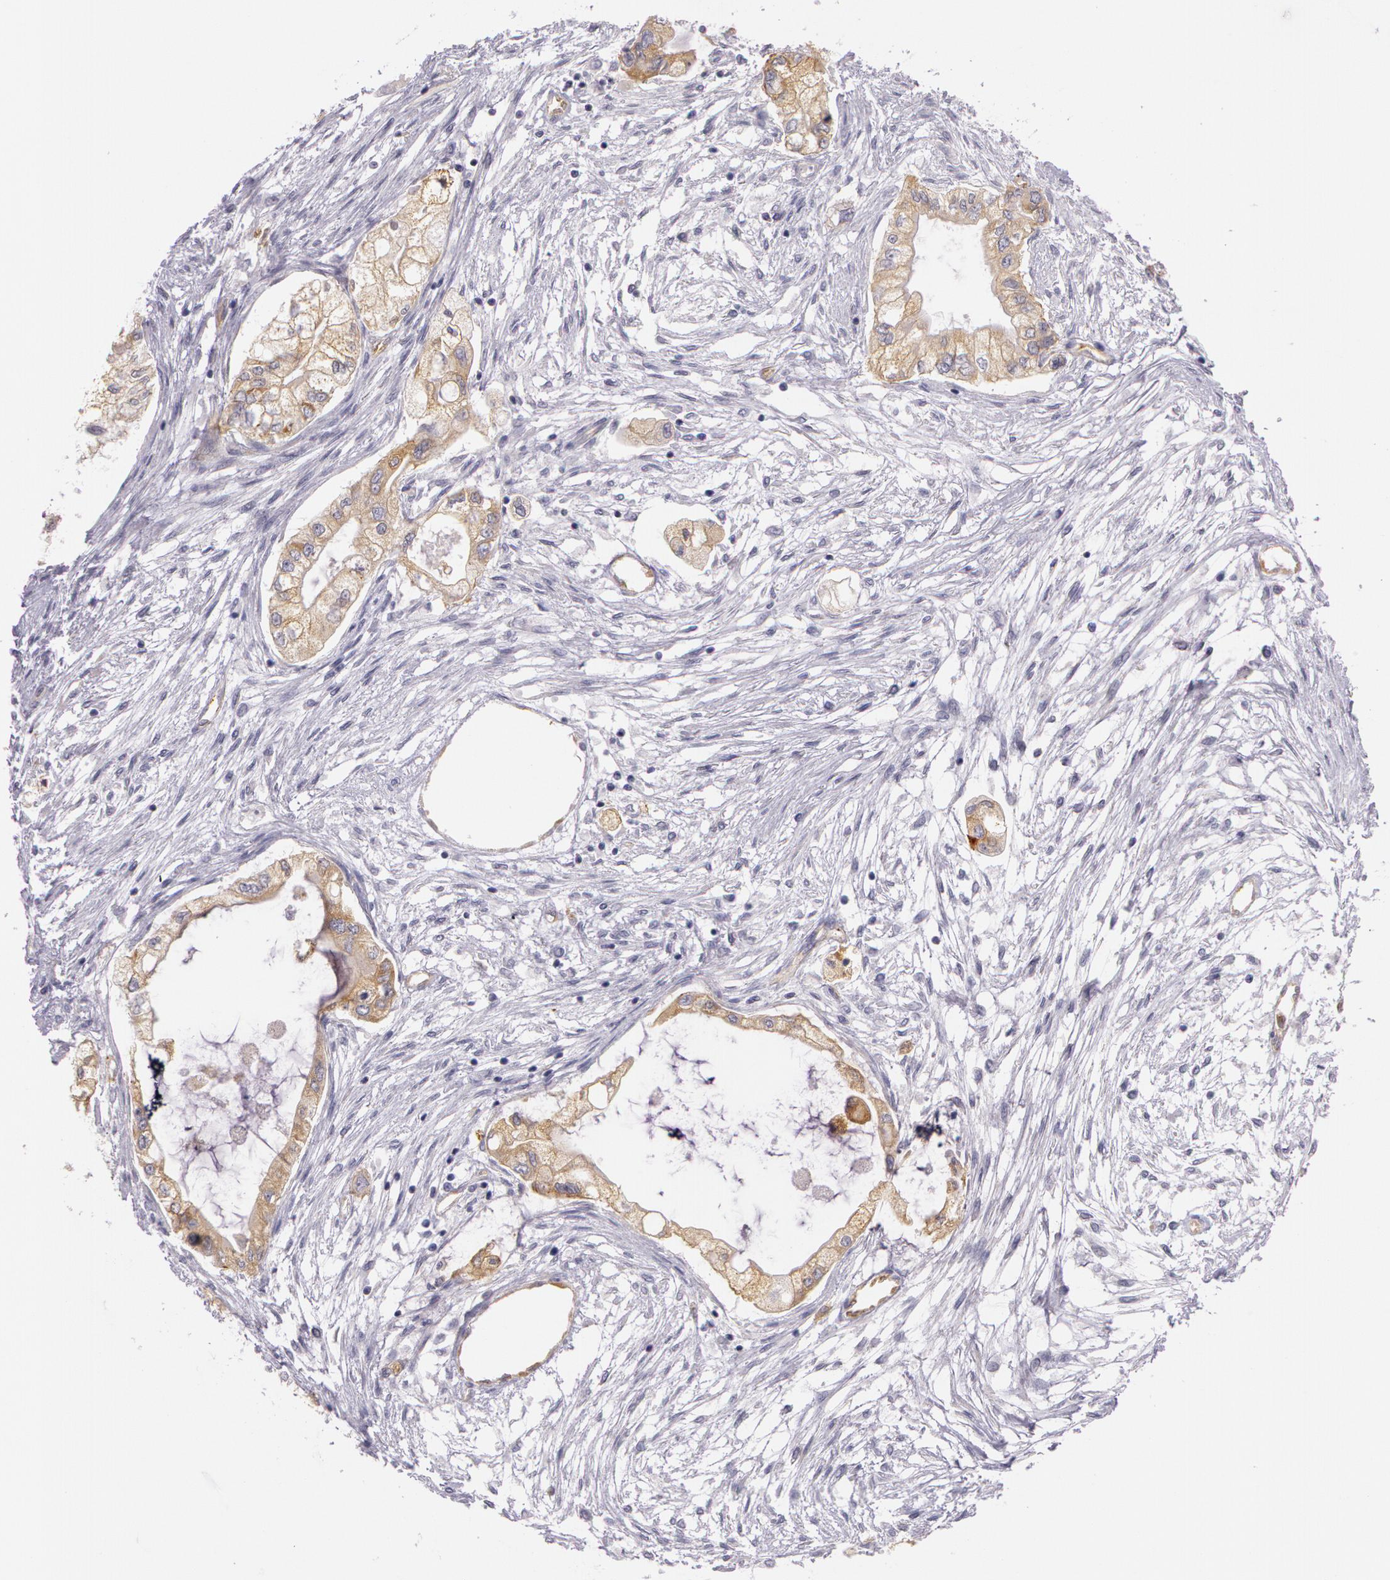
{"staining": {"intensity": "moderate", "quantity": ">75%", "location": "cytoplasmic/membranous"}, "tissue": "pancreatic cancer", "cell_type": "Tumor cells", "image_type": "cancer", "snomed": [{"axis": "morphology", "description": "Adenocarcinoma, NOS"}, {"axis": "topography", "description": "Pancreas"}], "caption": "Immunohistochemical staining of adenocarcinoma (pancreatic) shows medium levels of moderate cytoplasmic/membranous positivity in approximately >75% of tumor cells. (Brightfield microscopy of DAB IHC at high magnification).", "gene": "APP", "patient": {"sex": "male", "age": 79}}